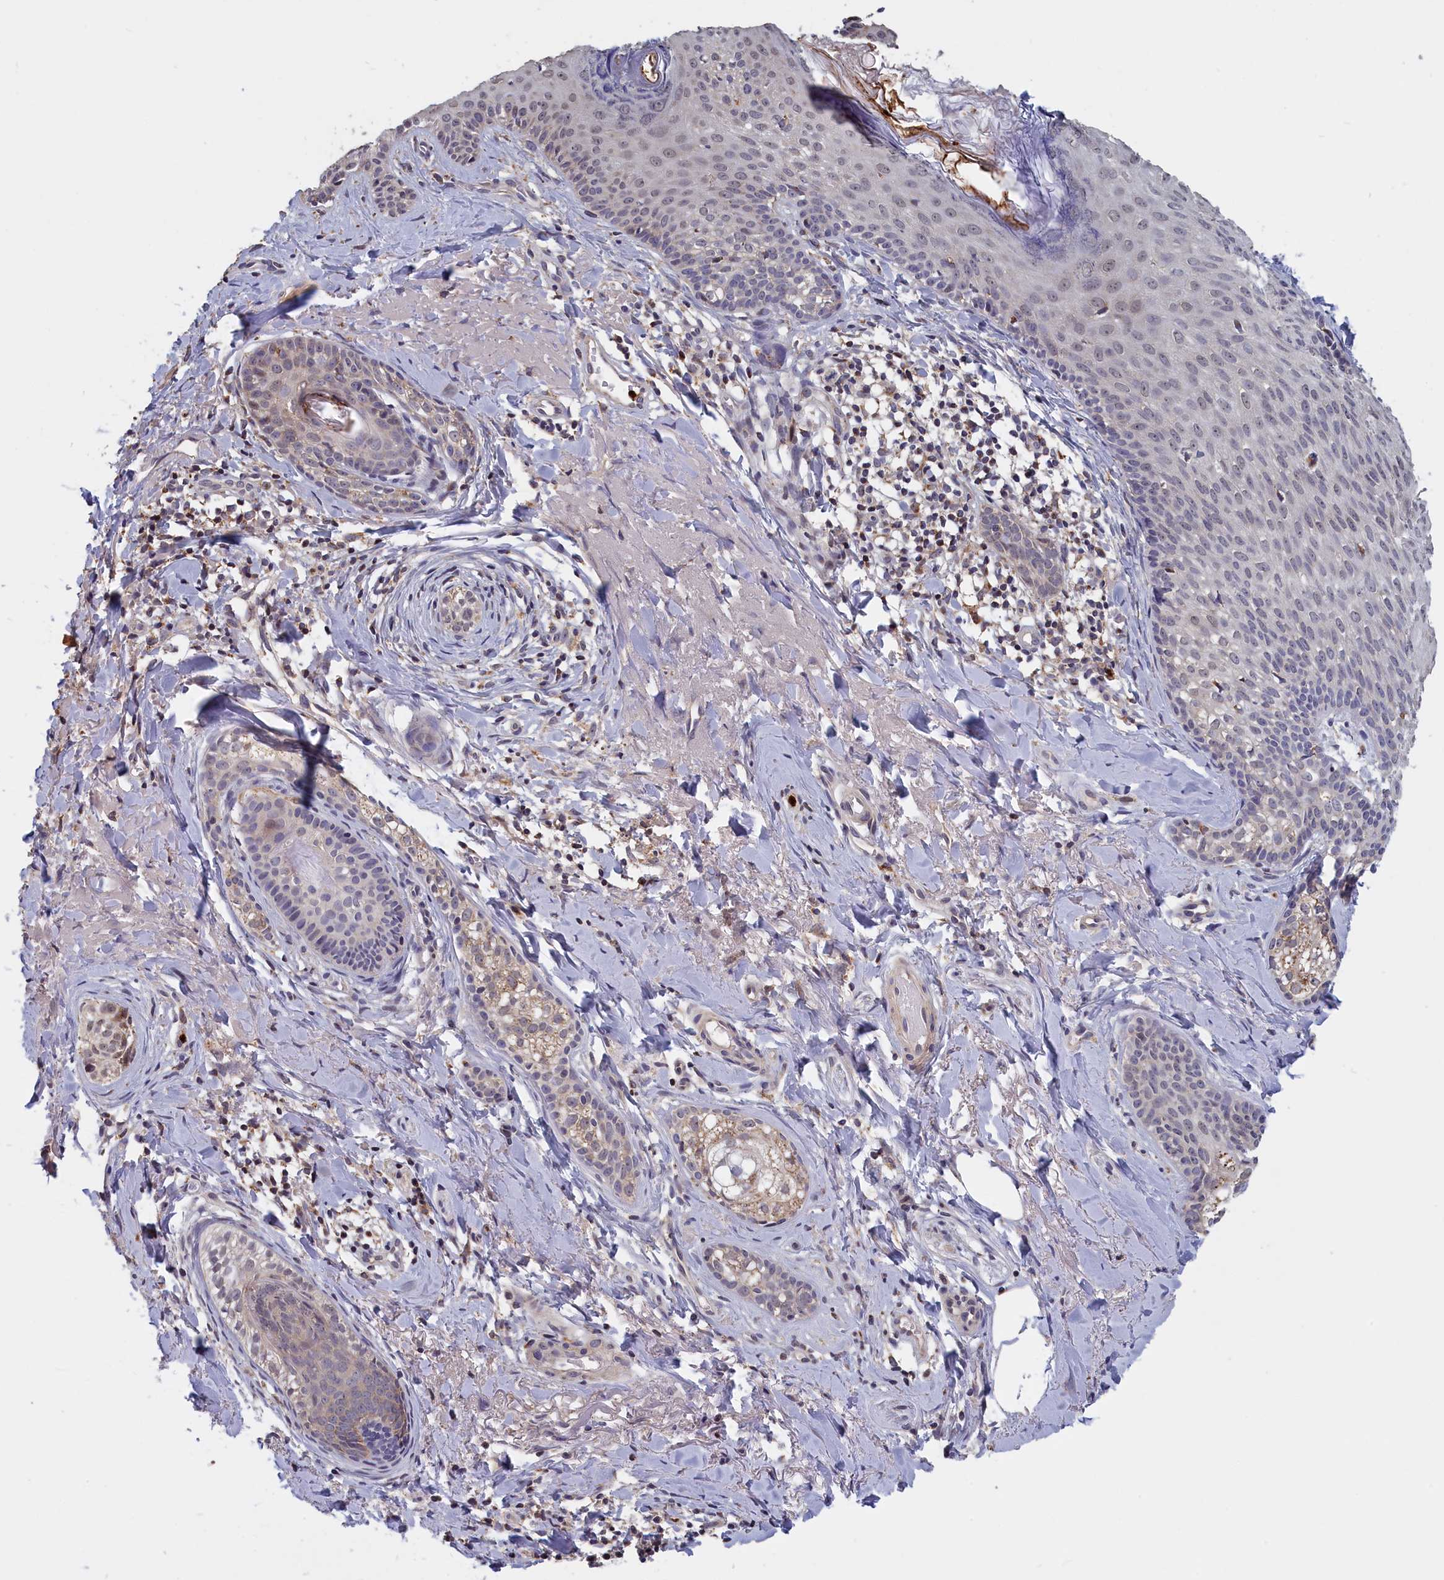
{"staining": {"intensity": "weak", "quantity": "<25%", "location": "nuclear"}, "tissue": "skin cancer", "cell_type": "Tumor cells", "image_type": "cancer", "snomed": [{"axis": "morphology", "description": "Basal cell carcinoma"}, {"axis": "topography", "description": "Skin"}], "caption": "A high-resolution image shows IHC staining of skin cancer, which reveals no significant expression in tumor cells.", "gene": "EPB41L4B", "patient": {"sex": "female", "age": 76}}